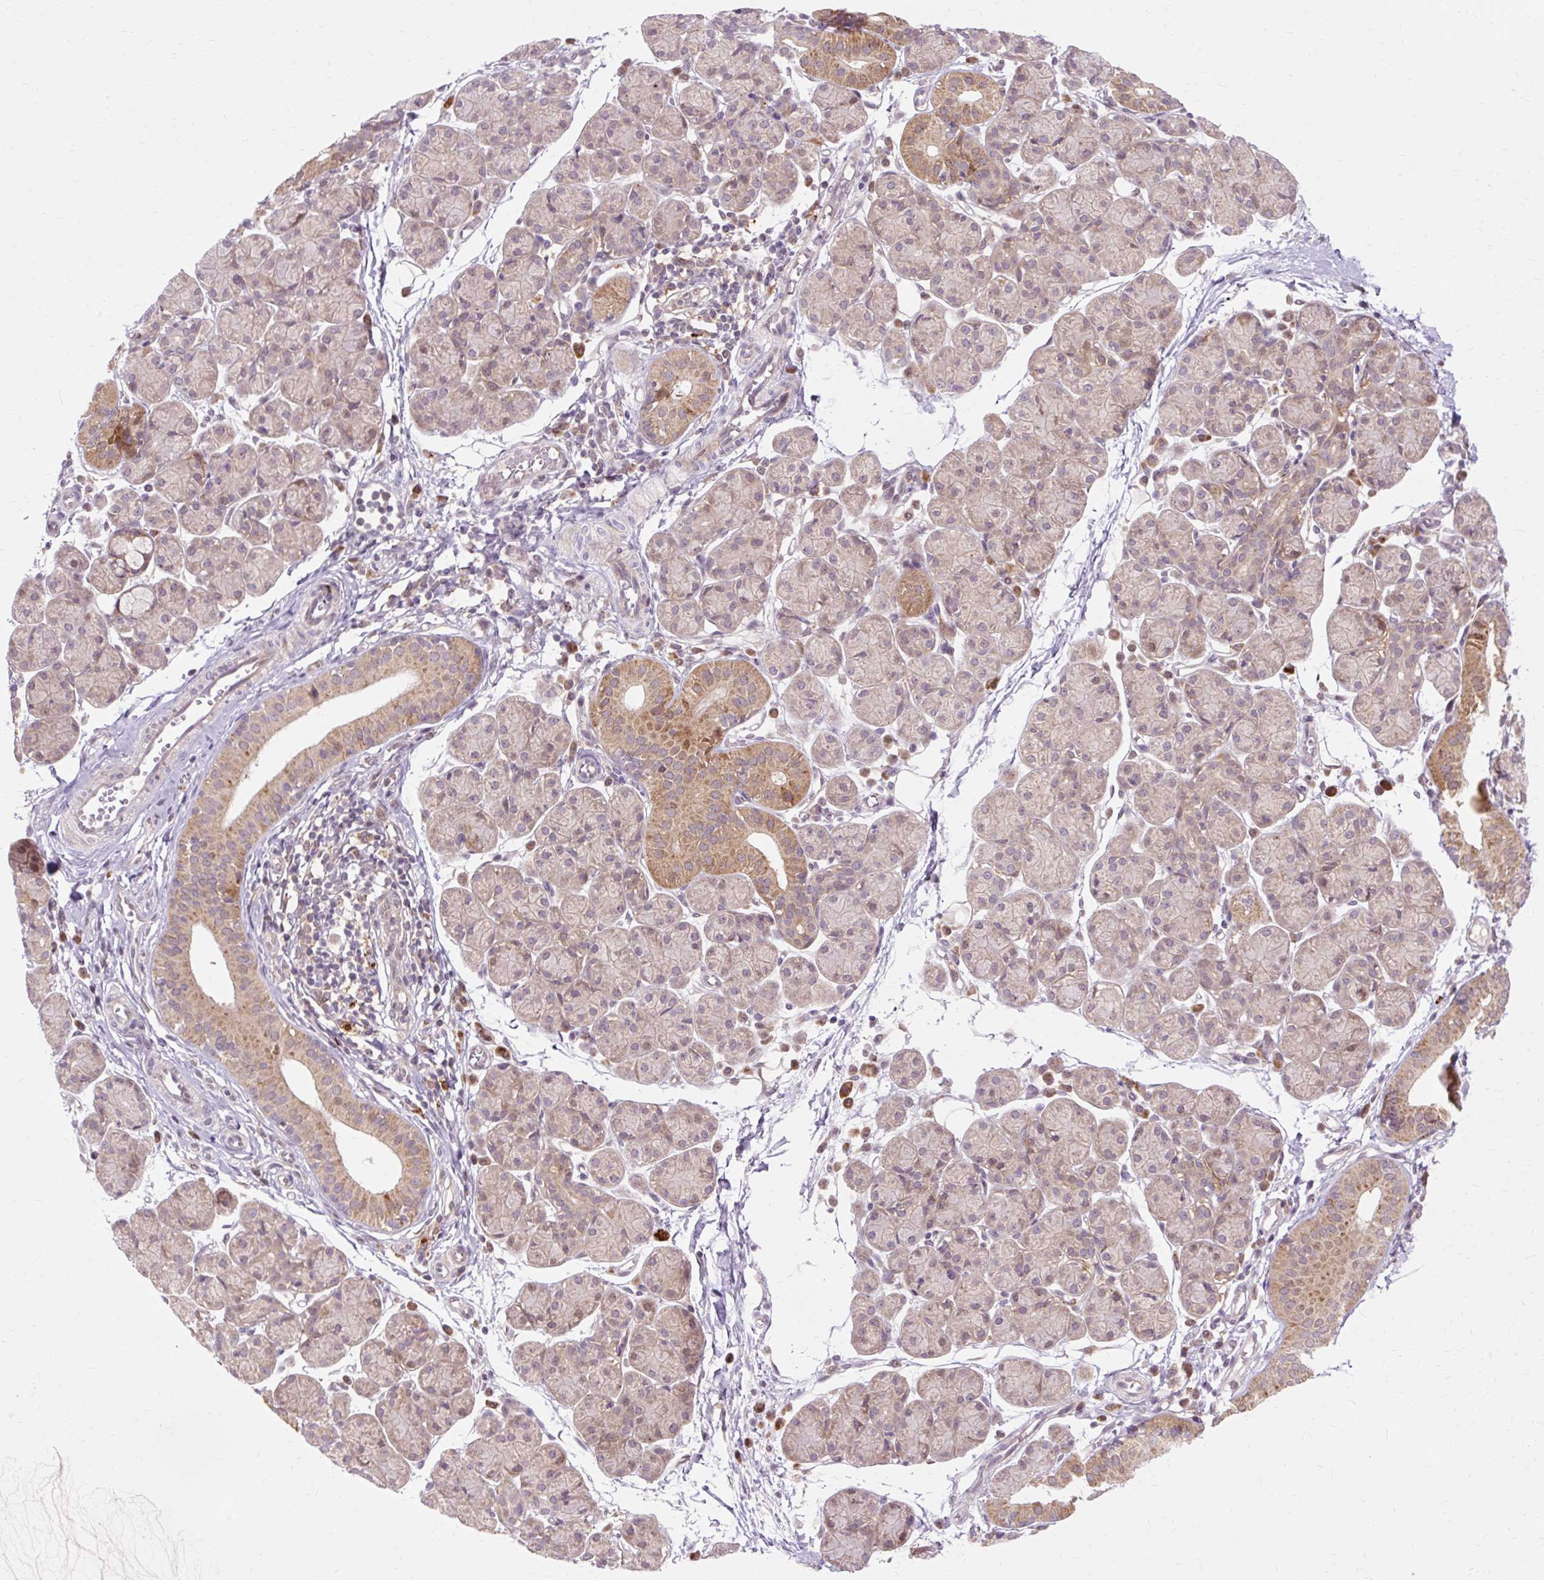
{"staining": {"intensity": "moderate", "quantity": "25%-75%", "location": "cytoplasmic/membranous"}, "tissue": "salivary gland", "cell_type": "Glandular cells", "image_type": "normal", "snomed": [{"axis": "morphology", "description": "Normal tissue, NOS"}, {"axis": "morphology", "description": "Inflammation, NOS"}, {"axis": "topography", "description": "Lymph node"}, {"axis": "topography", "description": "Salivary gland"}], "caption": "An image of salivary gland stained for a protein demonstrates moderate cytoplasmic/membranous brown staining in glandular cells. The staining is performed using DAB (3,3'-diaminobenzidine) brown chromogen to label protein expression. The nuclei are counter-stained blue using hematoxylin.", "gene": "GEMIN2", "patient": {"sex": "male", "age": 3}}